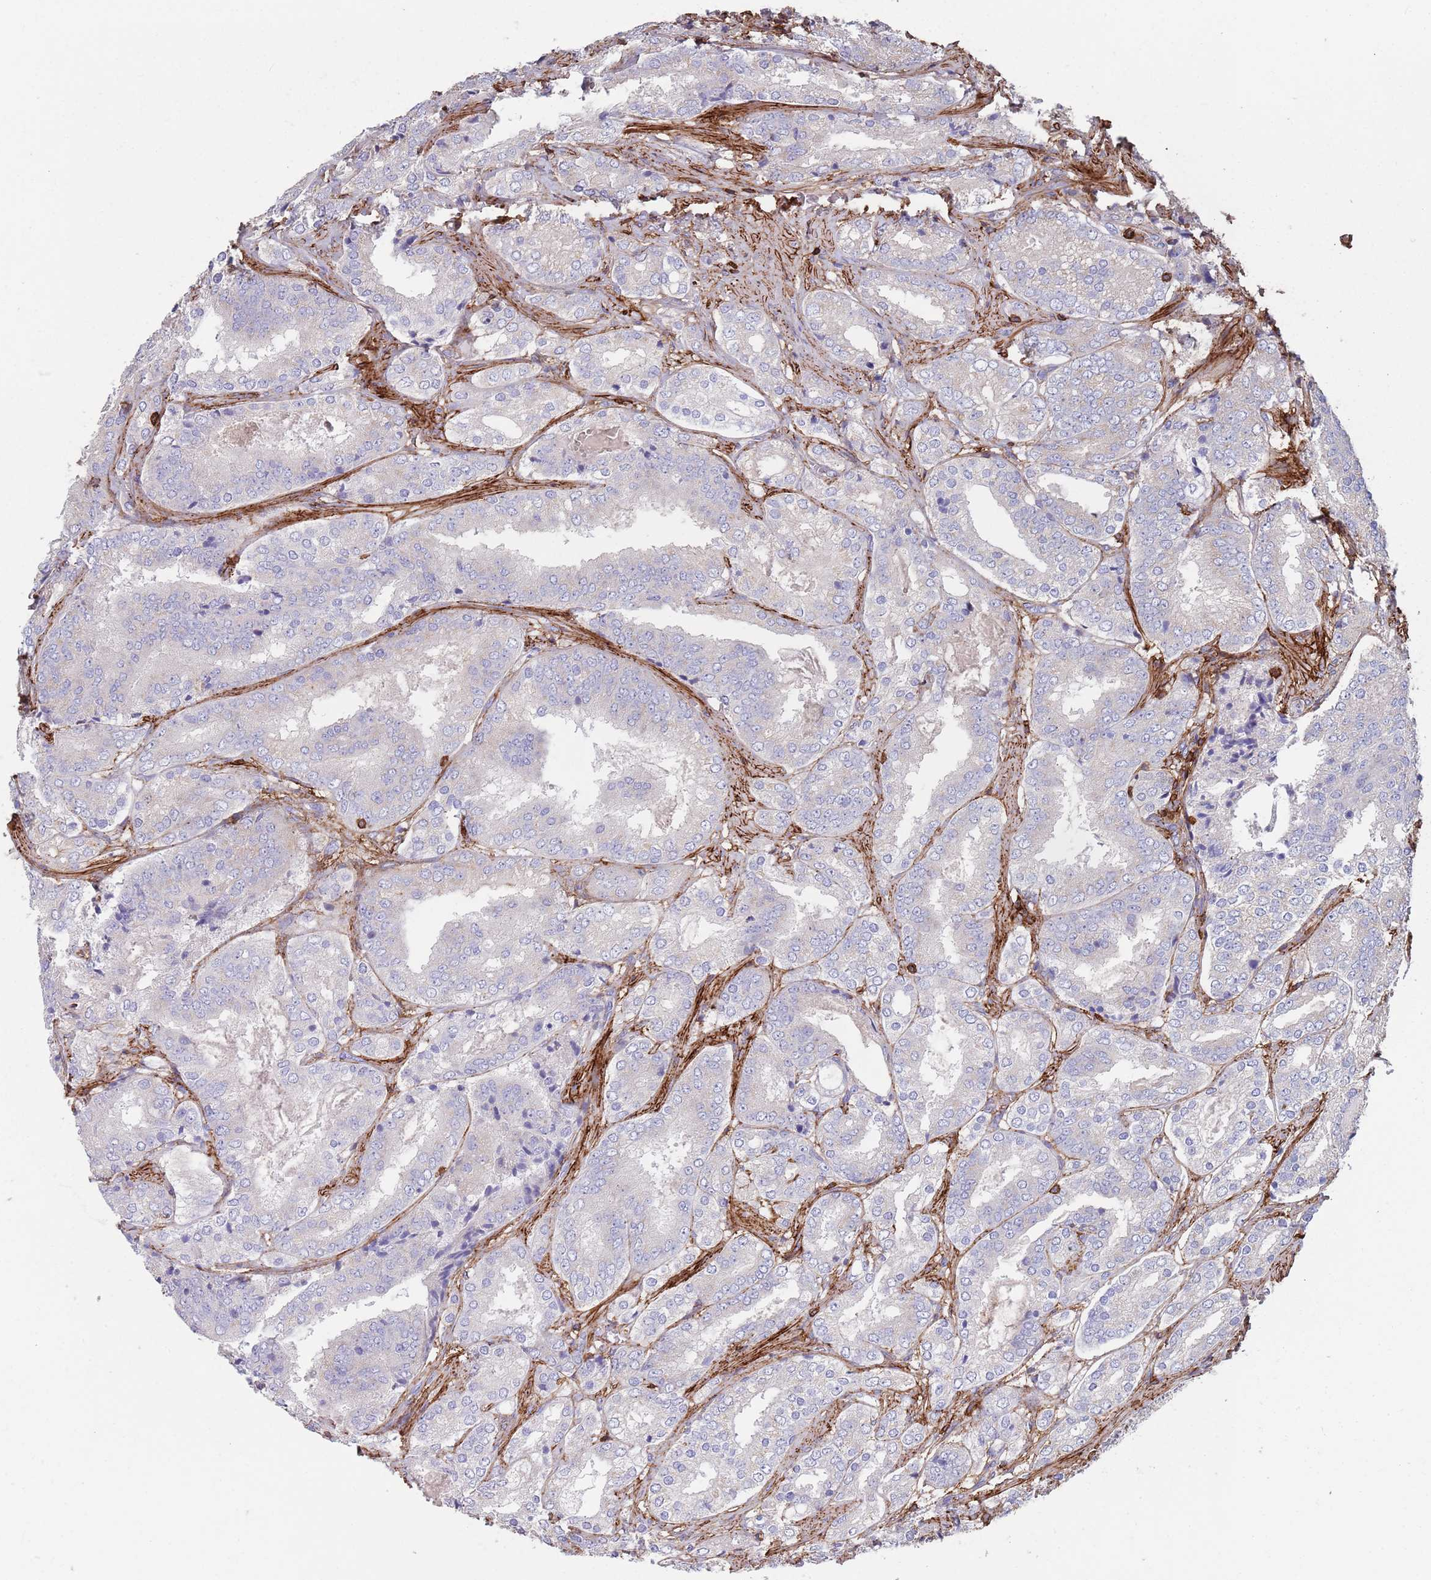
{"staining": {"intensity": "negative", "quantity": "none", "location": "none"}, "tissue": "prostate cancer", "cell_type": "Tumor cells", "image_type": "cancer", "snomed": [{"axis": "morphology", "description": "Adenocarcinoma, High grade"}, {"axis": "topography", "description": "Prostate"}], "caption": "Tumor cells are negative for brown protein staining in prostate cancer.", "gene": "RNF144A", "patient": {"sex": "male", "age": 63}}